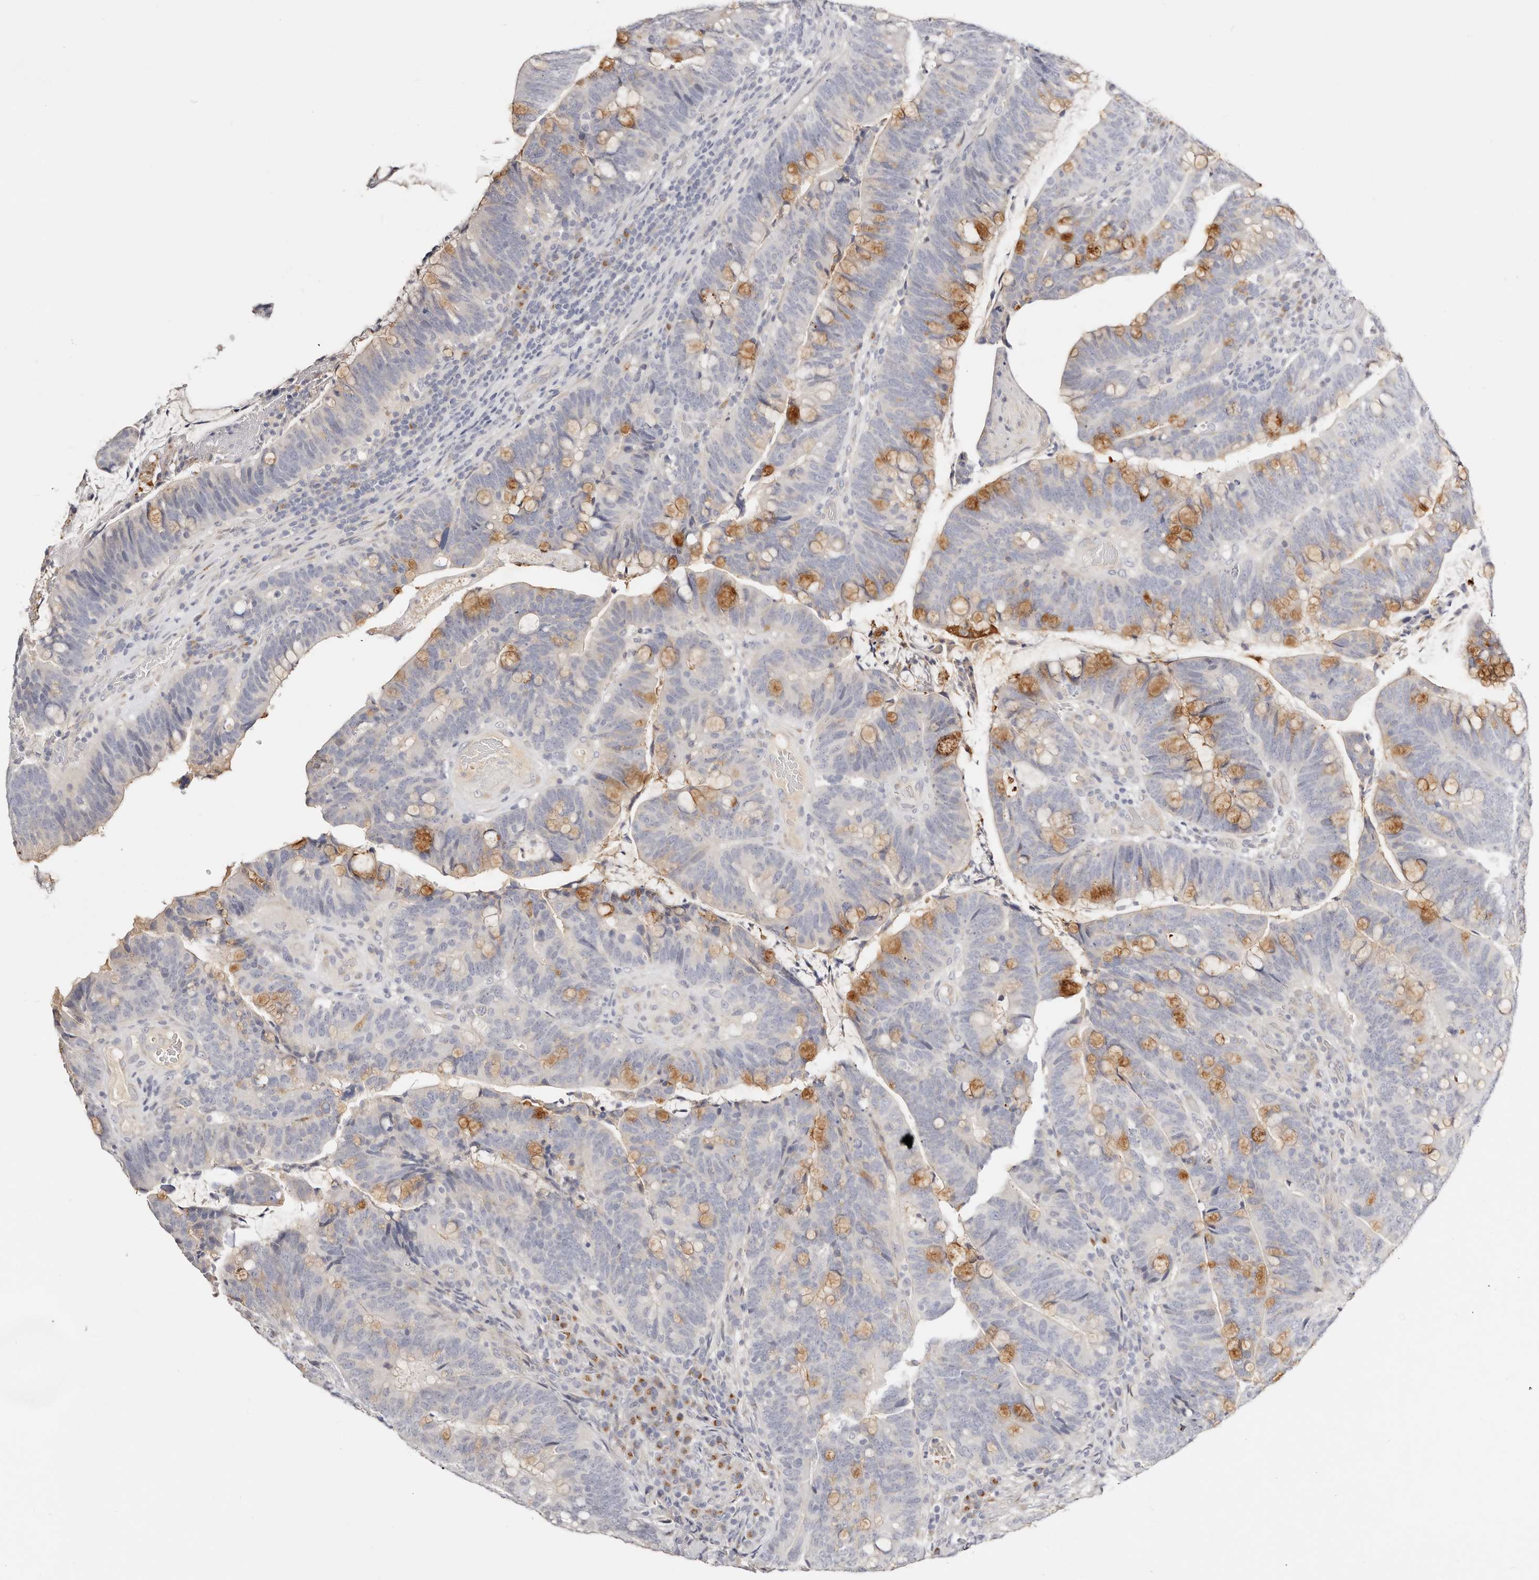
{"staining": {"intensity": "strong", "quantity": "<25%", "location": "cytoplasmic/membranous"}, "tissue": "colorectal cancer", "cell_type": "Tumor cells", "image_type": "cancer", "snomed": [{"axis": "morphology", "description": "Adenocarcinoma, NOS"}, {"axis": "topography", "description": "Colon"}], "caption": "Immunohistochemistry staining of colorectal adenocarcinoma, which demonstrates medium levels of strong cytoplasmic/membranous staining in about <25% of tumor cells indicating strong cytoplasmic/membranous protein staining. The staining was performed using DAB (3,3'-diaminobenzidine) (brown) for protein detection and nuclei were counterstained in hematoxylin (blue).", "gene": "DNASE1", "patient": {"sex": "female", "age": 66}}